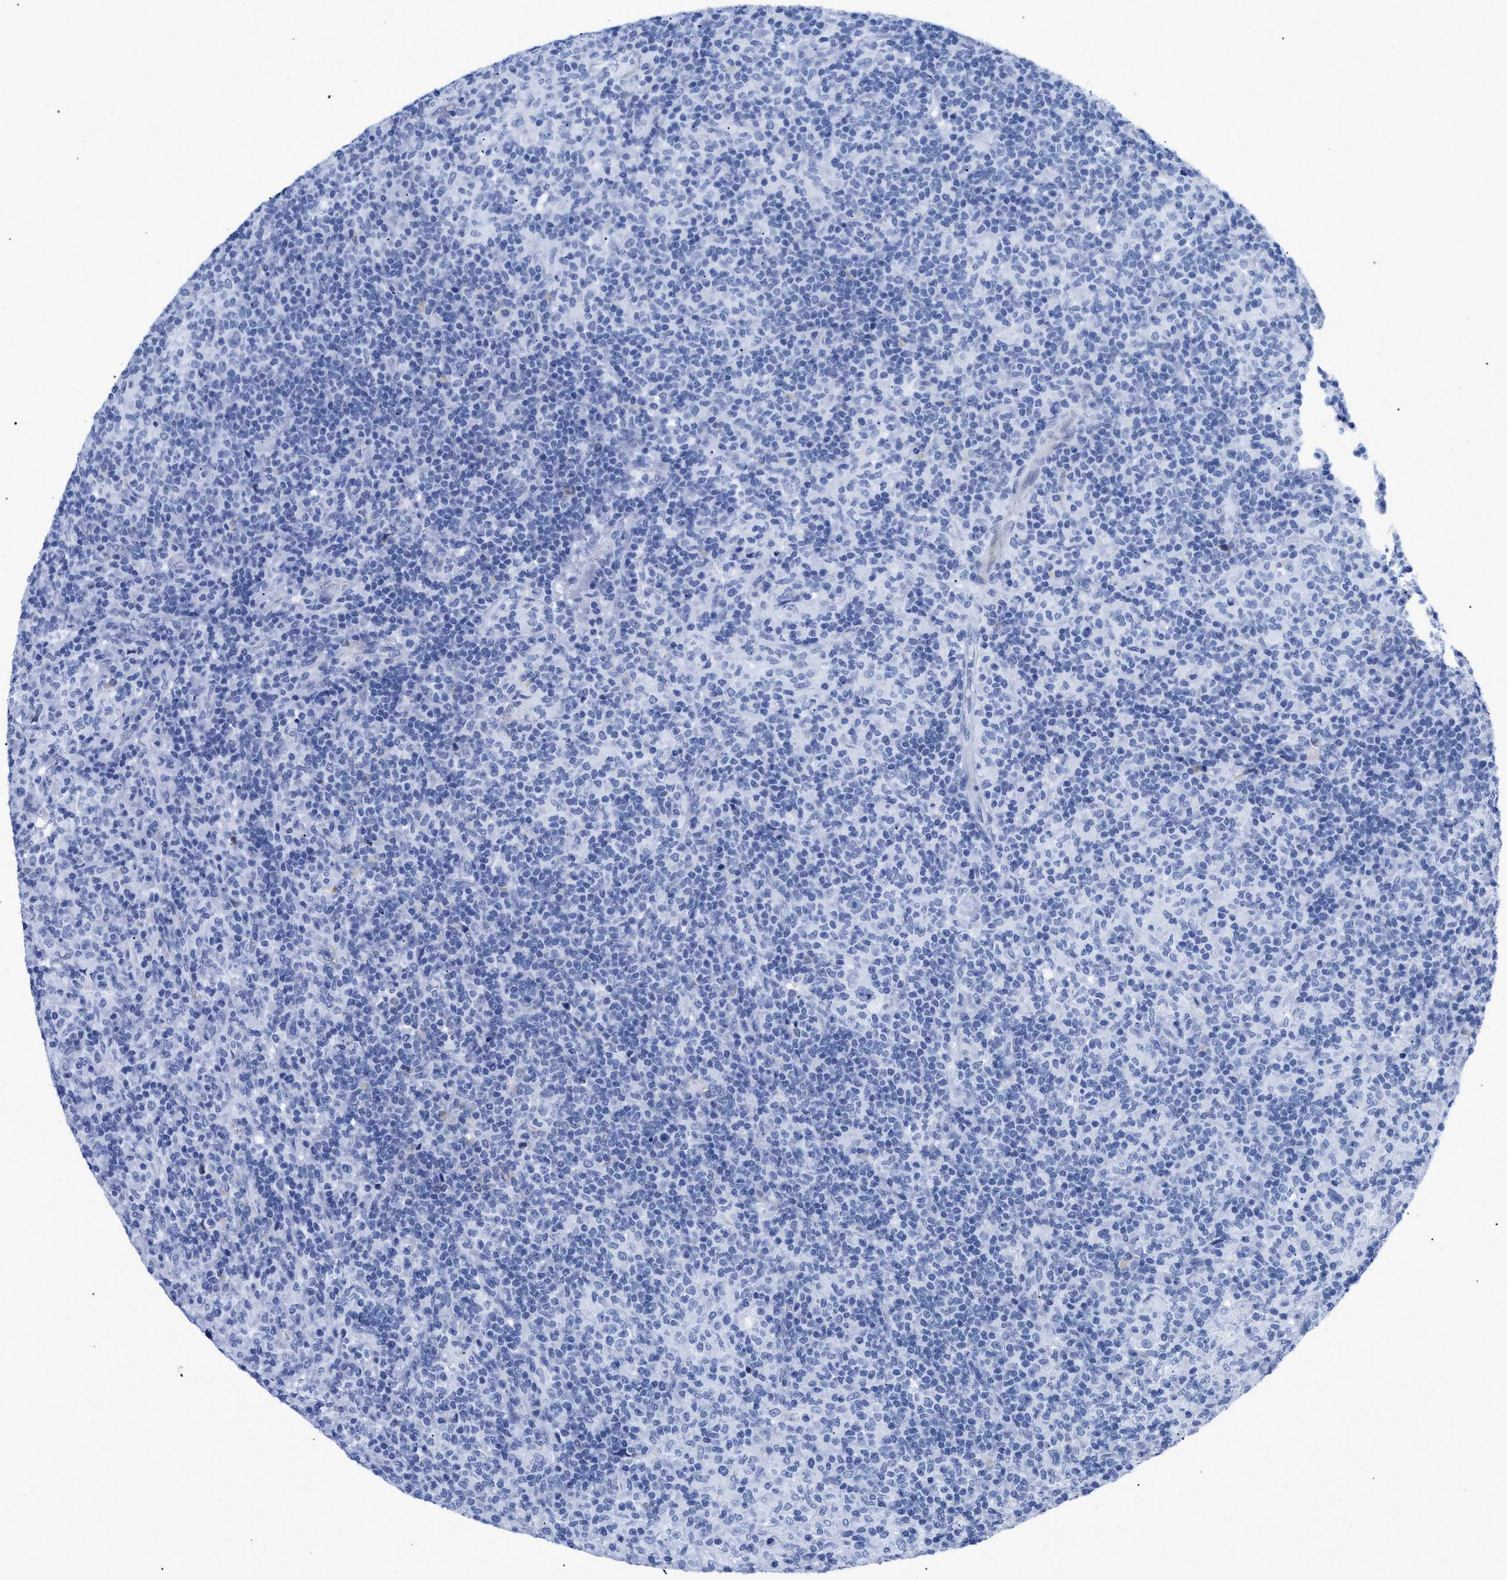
{"staining": {"intensity": "negative", "quantity": "none", "location": "none"}, "tissue": "lymphoma", "cell_type": "Tumor cells", "image_type": "cancer", "snomed": [{"axis": "morphology", "description": "Hodgkin's disease, NOS"}, {"axis": "topography", "description": "Lymph node"}], "caption": "DAB immunohistochemical staining of Hodgkin's disease displays no significant staining in tumor cells.", "gene": "DUSP26", "patient": {"sex": "male", "age": 70}}